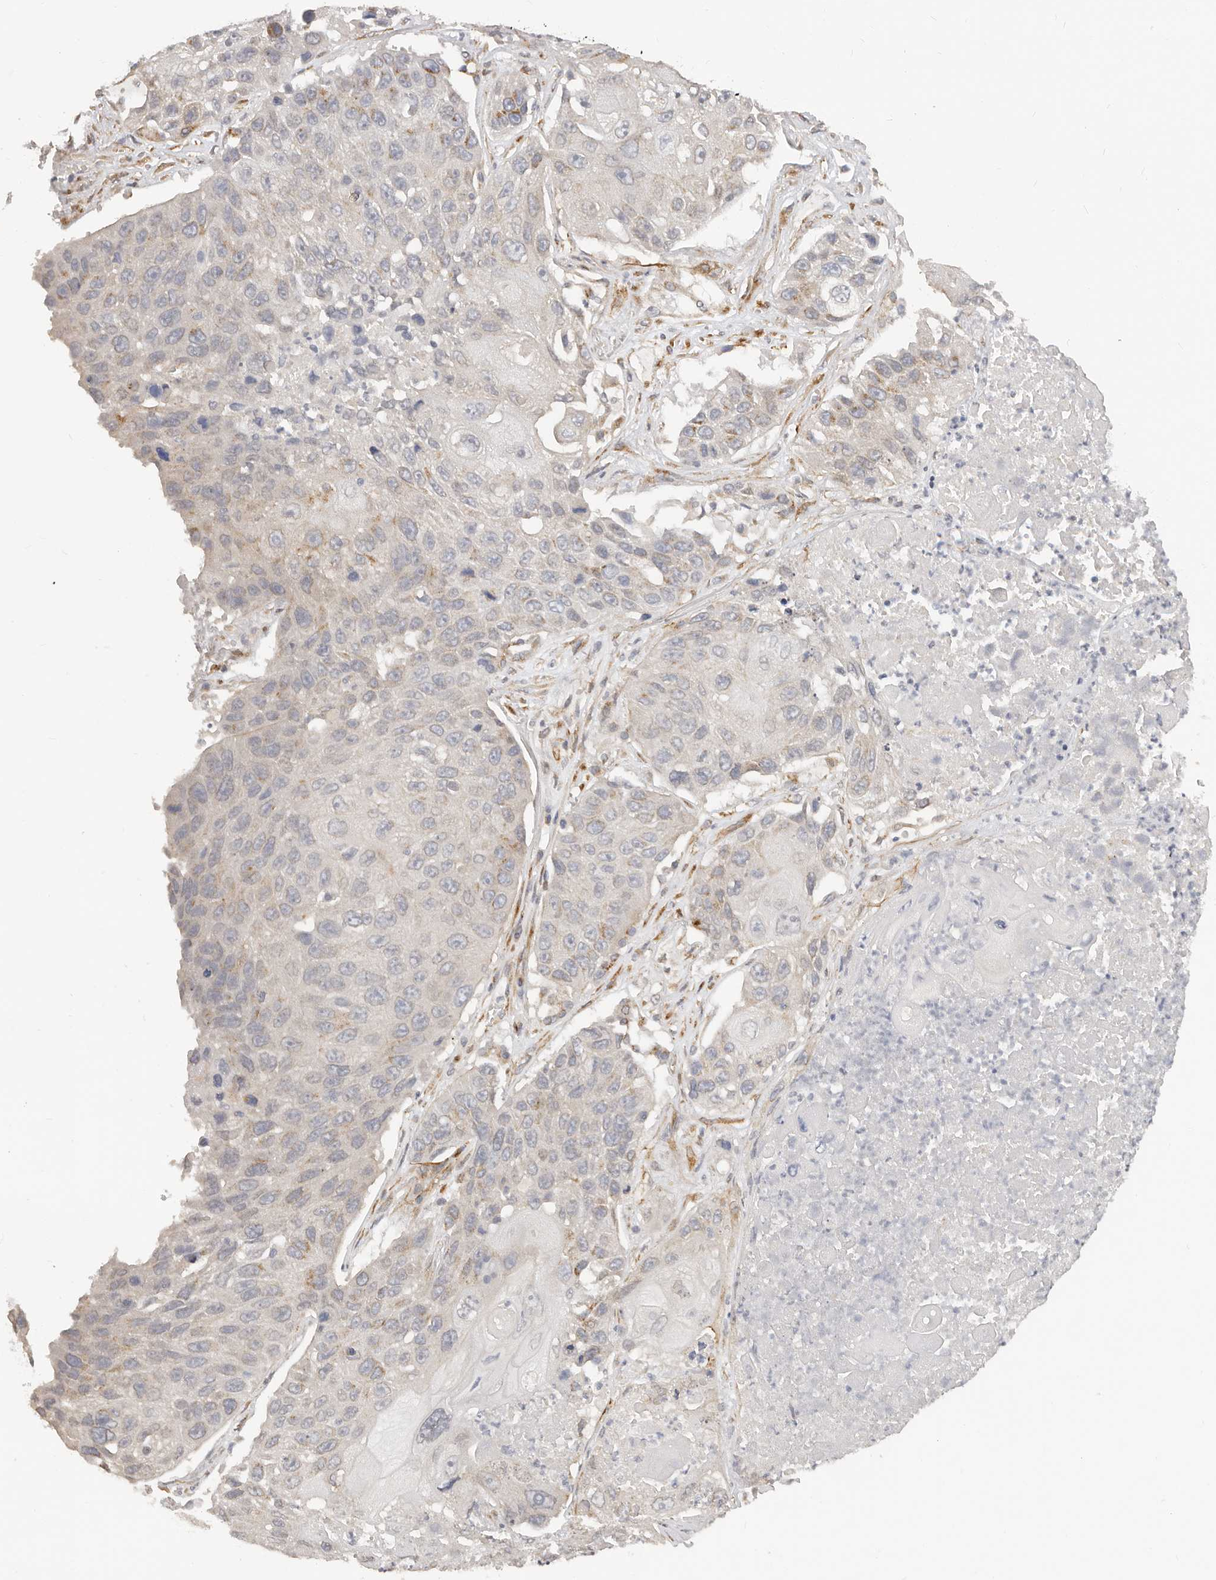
{"staining": {"intensity": "weak", "quantity": "<25%", "location": "cytoplasmic/membranous"}, "tissue": "lung cancer", "cell_type": "Tumor cells", "image_type": "cancer", "snomed": [{"axis": "morphology", "description": "Squamous cell carcinoma, NOS"}, {"axis": "topography", "description": "Lung"}], "caption": "IHC image of neoplastic tissue: human lung cancer stained with DAB (3,3'-diaminobenzidine) reveals no significant protein staining in tumor cells. (IHC, brightfield microscopy, high magnification).", "gene": "RABAC1", "patient": {"sex": "male", "age": 61}}